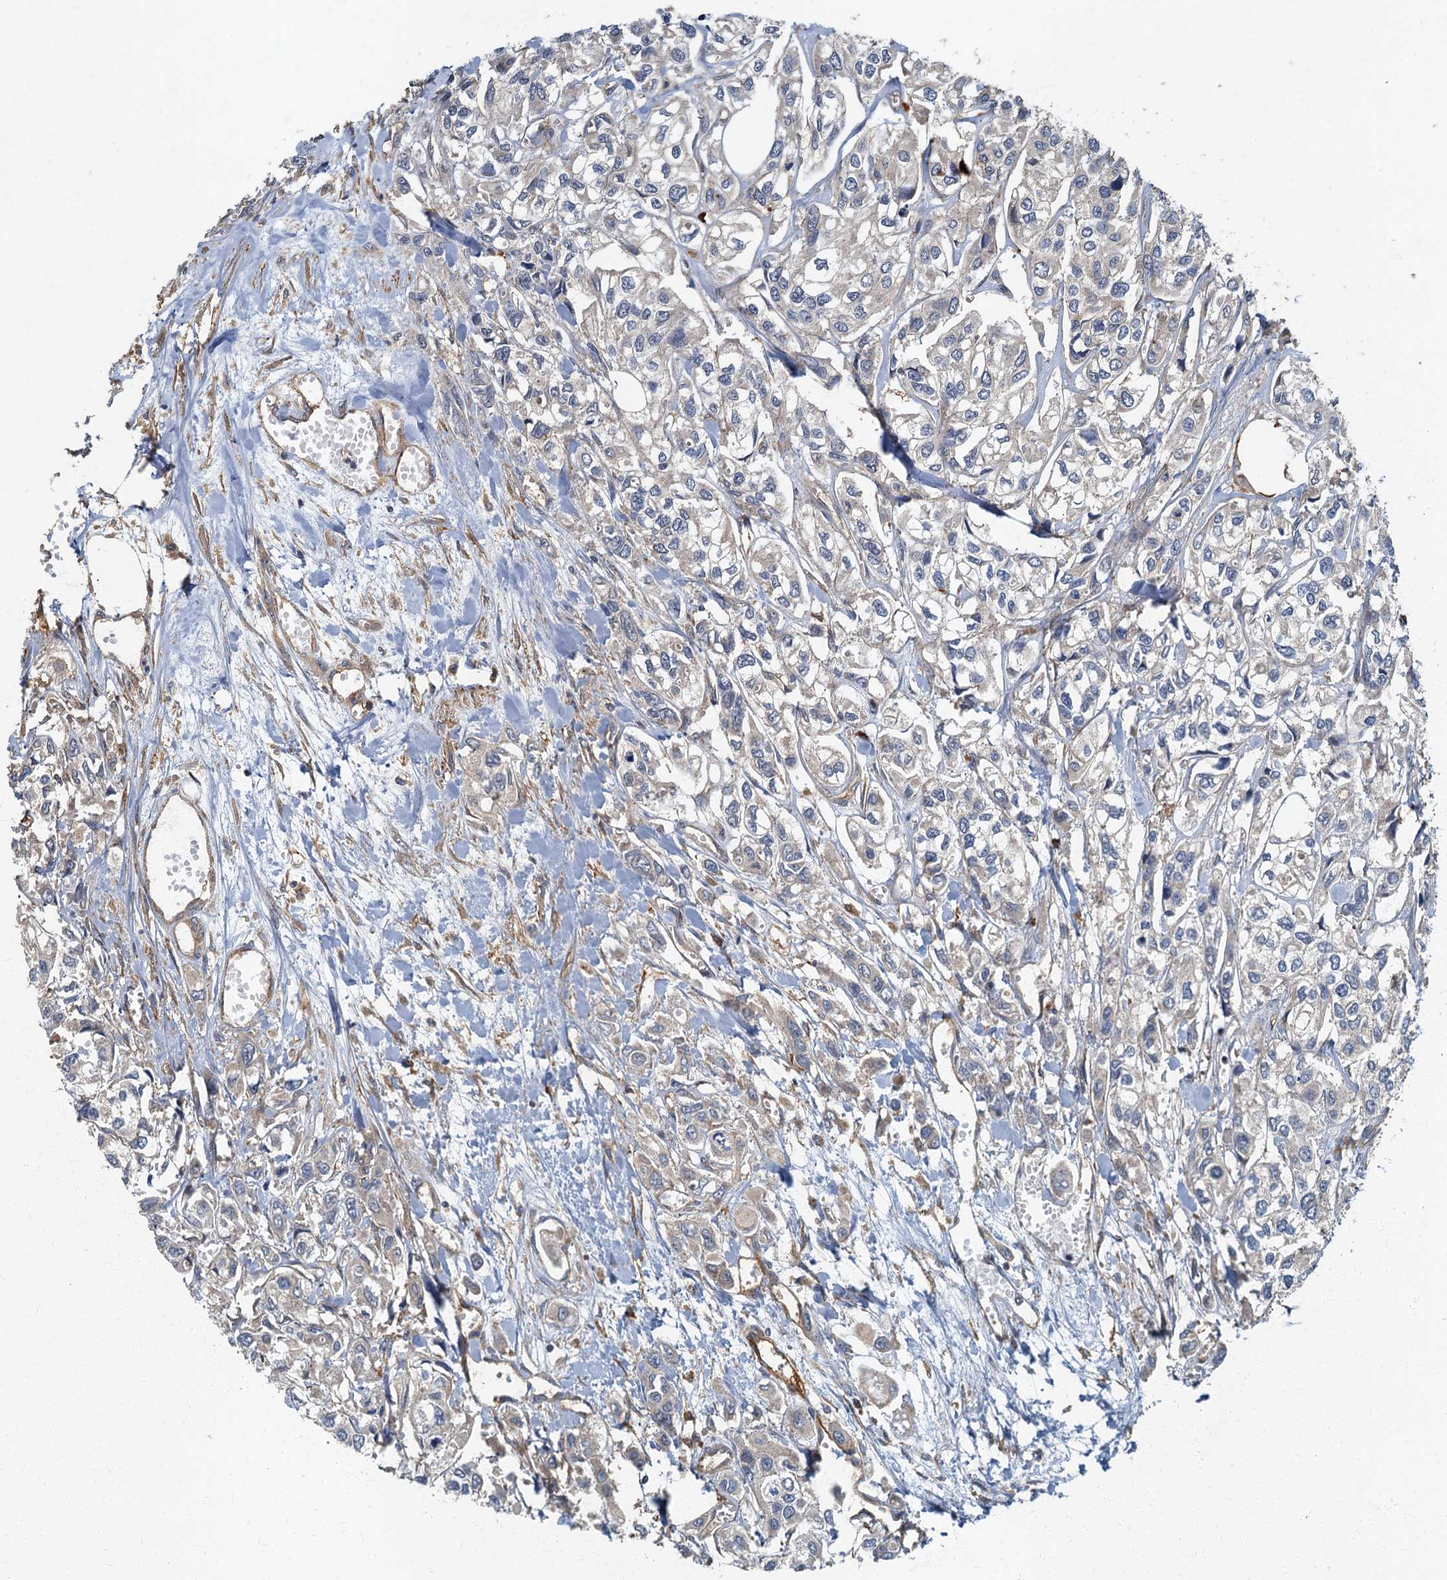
{"staining": {"intensity": "negative", "quantity": "none", "location": "none"}, "tissue": "urothelial cancer", "cell_type": "Tumor cells", "image_type": "cancer", "snomed": [{"axis": "morphology", "description": "Urothelial carcinoma, High grade"}, {"axis": "topography", "description": "Urinary bladder"}], "caption": "Tumor cells are negative for protein expression in human urothelial cancer.", "gene": "ARL11", "patient": {"sex": "male", "age": 67}}